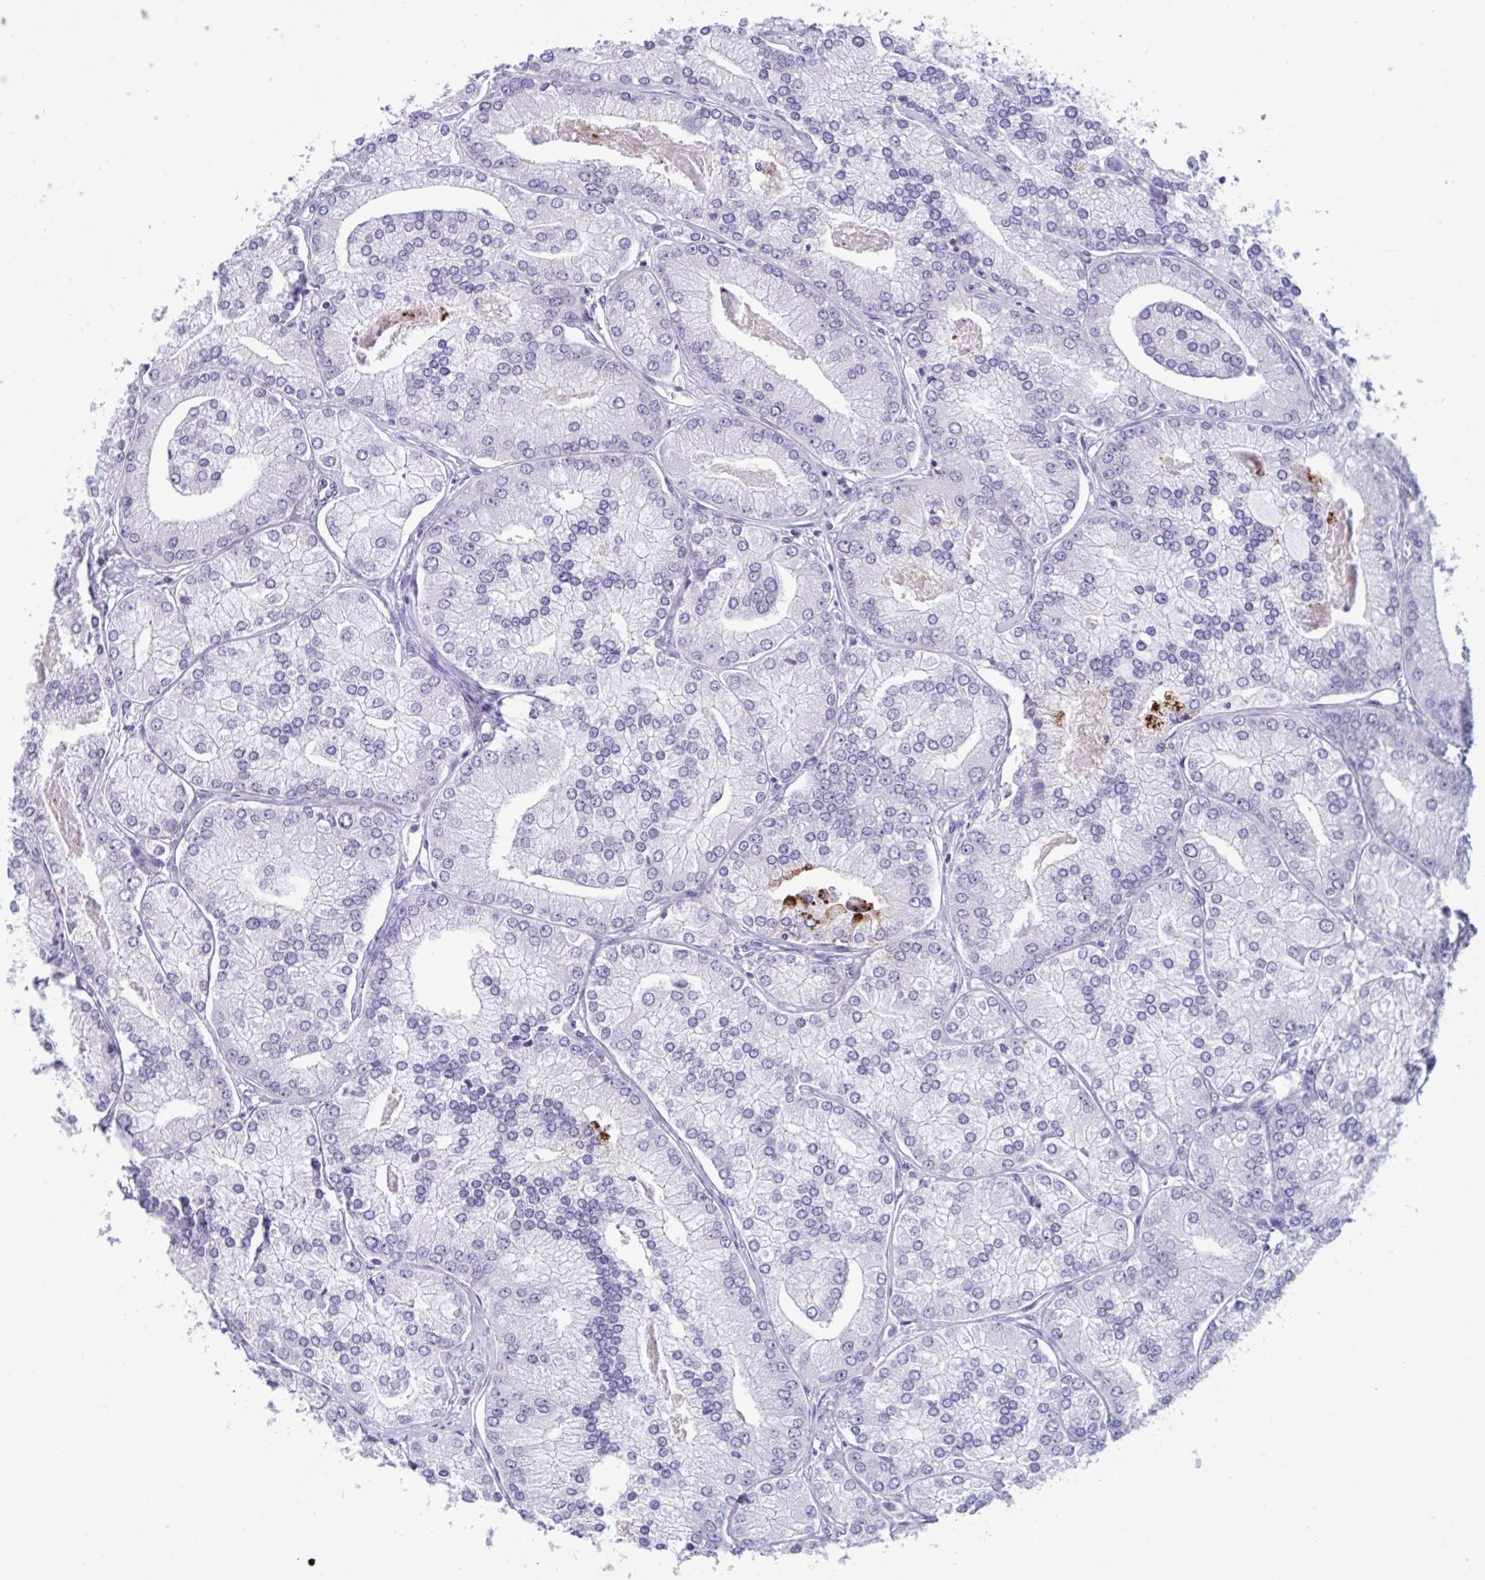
{"staining": {"intensity": "negative", "quantity": "none", "location": "none"}, "tissue": "prostate cancer", "cell_type": "Tumor cells", "image_type": "cancer", "snomed": [{"axis": "morphology", "description": "Adenocarcinoma, High grade"}, {"axis": "topography", "description": "Prostate"}], "caption": "Image shows no protein expression in tumor cells of prostate cancer tissue.", "gene": "DOCK11", "patient": {"sex": "male", "age": 61}}